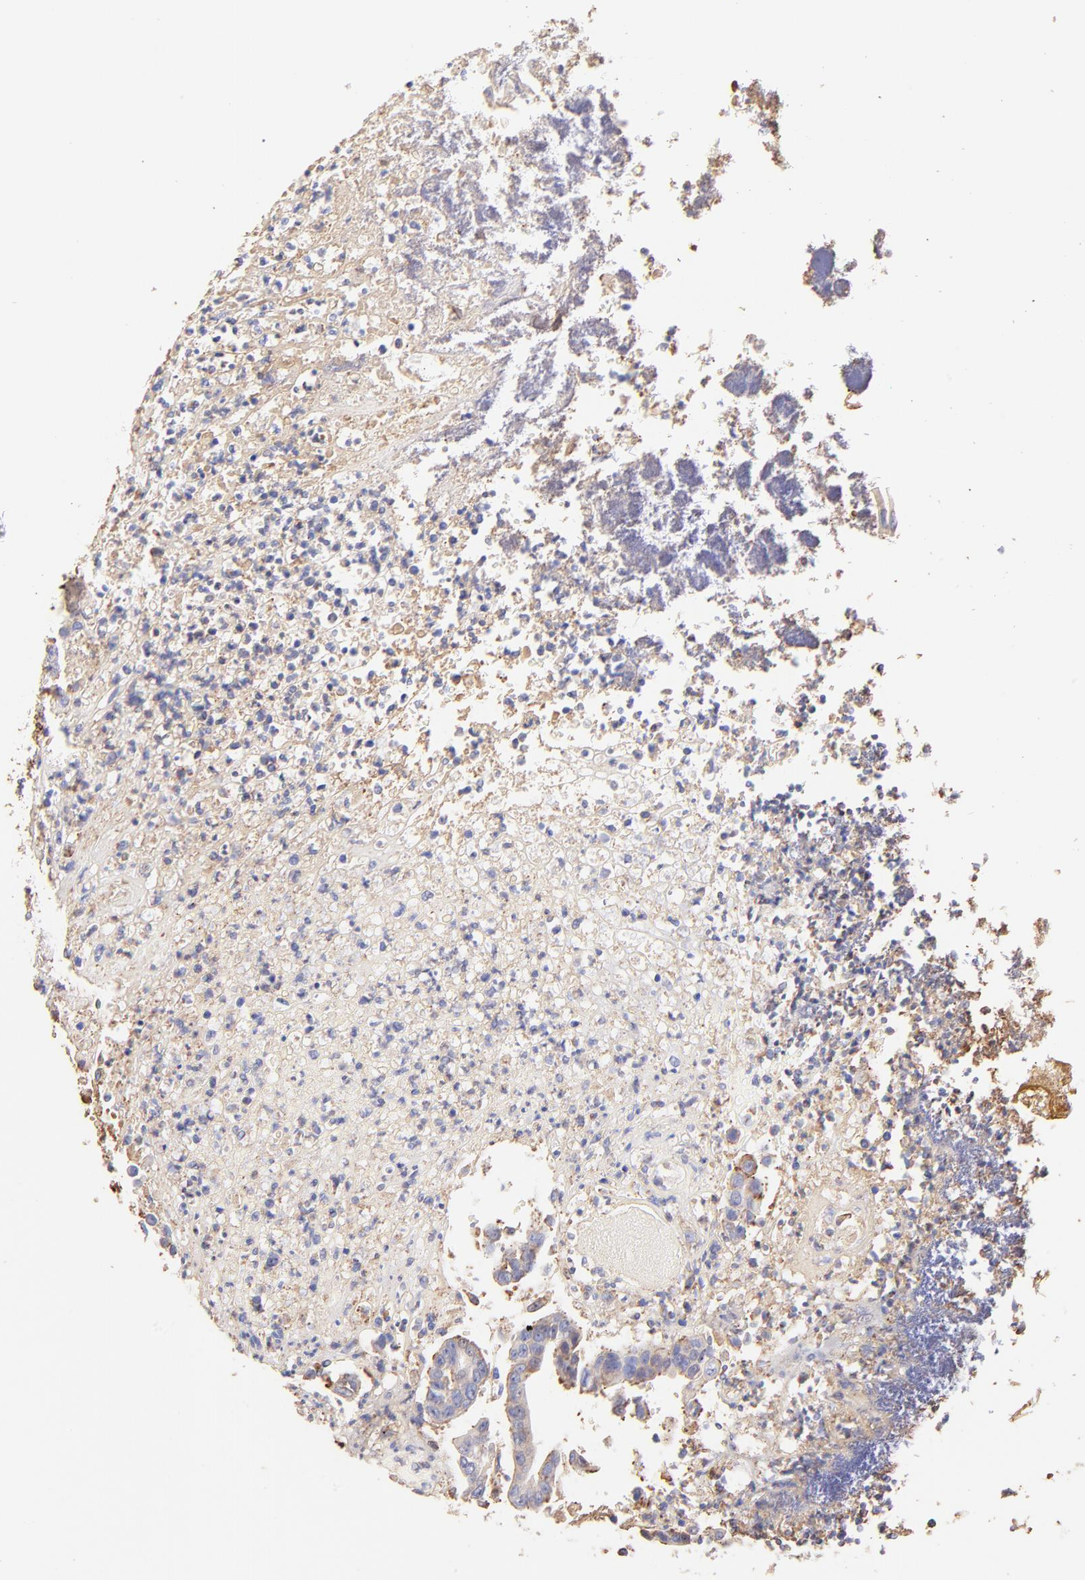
{"staining": {"intensity": "moderate", "quantity": ">75%", "location": "cytoplasmic/membranous"}, "tissue": "colorectal cancer", "cell_type": "Tumor cells", "image_type": "cancer", "snomed": [{"axis": "morphology", "description": "Adenocarcinoma, NOS"}, {"axis": "topography", "description": "Colon"}], "caption": "Protein staining shows moderate cytoplasmic/membranous staining in approximately >75% of tumor cells in adenocarcinoma (colorectal).", "gene": "BGN", "patient": {"sex": "female", "age": 70}}